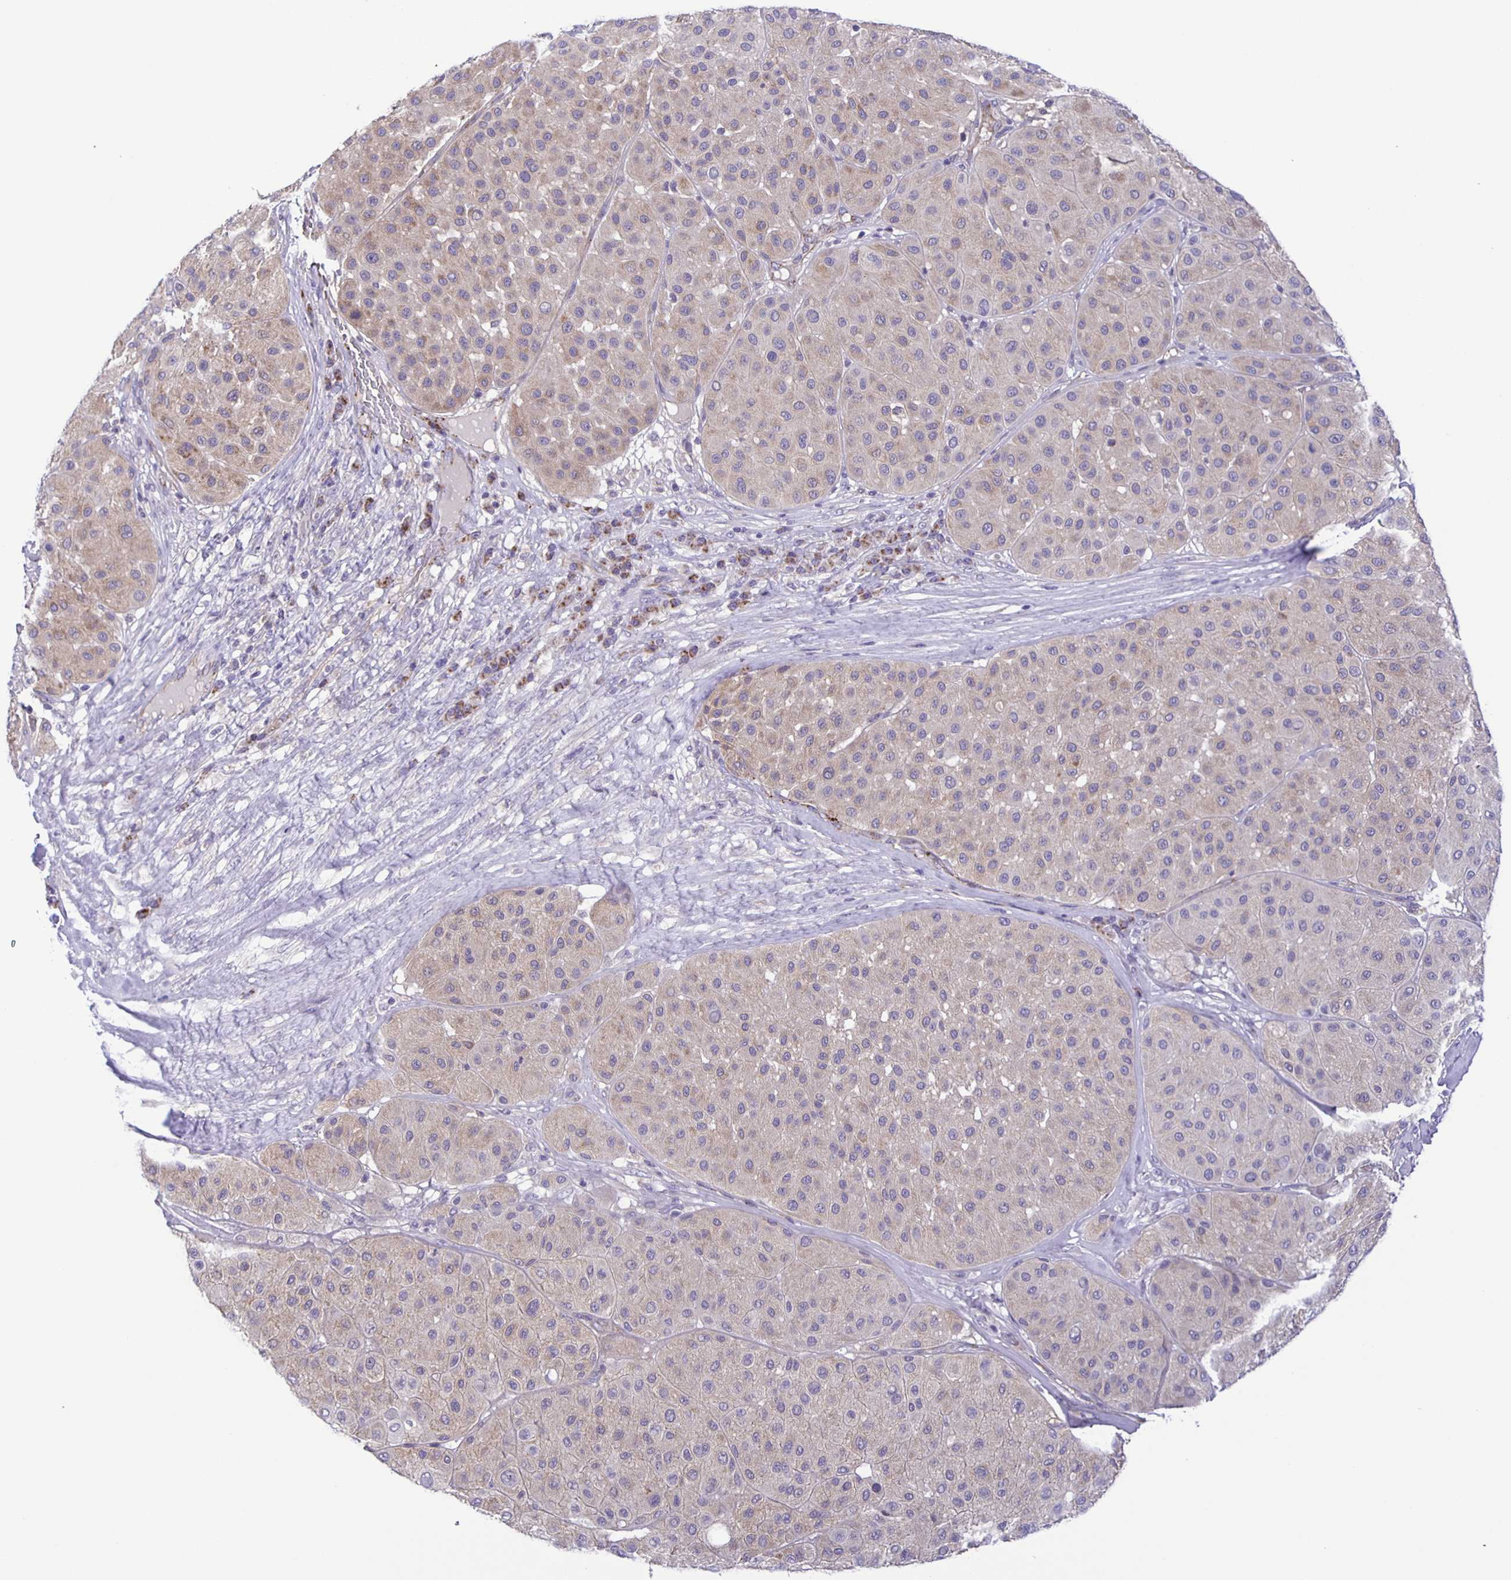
{"staining": {"intensity": "weak", "quantity": "25%-75%", "location": "cytoplasmic/membranous"}, "tissue": "melanoma", "cell_type": "Tumor cells", "image_type": "cancer", "snomed": [{"axis": "morphology", "description": "Malignant melanoma, Metastatic site"}, {"axis": "topography", "description": "Smooth muscle"}], "caption": "Immunohistochemistry of human melanoma demonstrates low levels of weak cytoplasmic/membranous expression in about 25%-75% of tumor cells. (DAB = brown stain, brightfield microscopy at high magnification).", "gene": "JMJD4", "patient": {"sex": "male", "age": 41}}